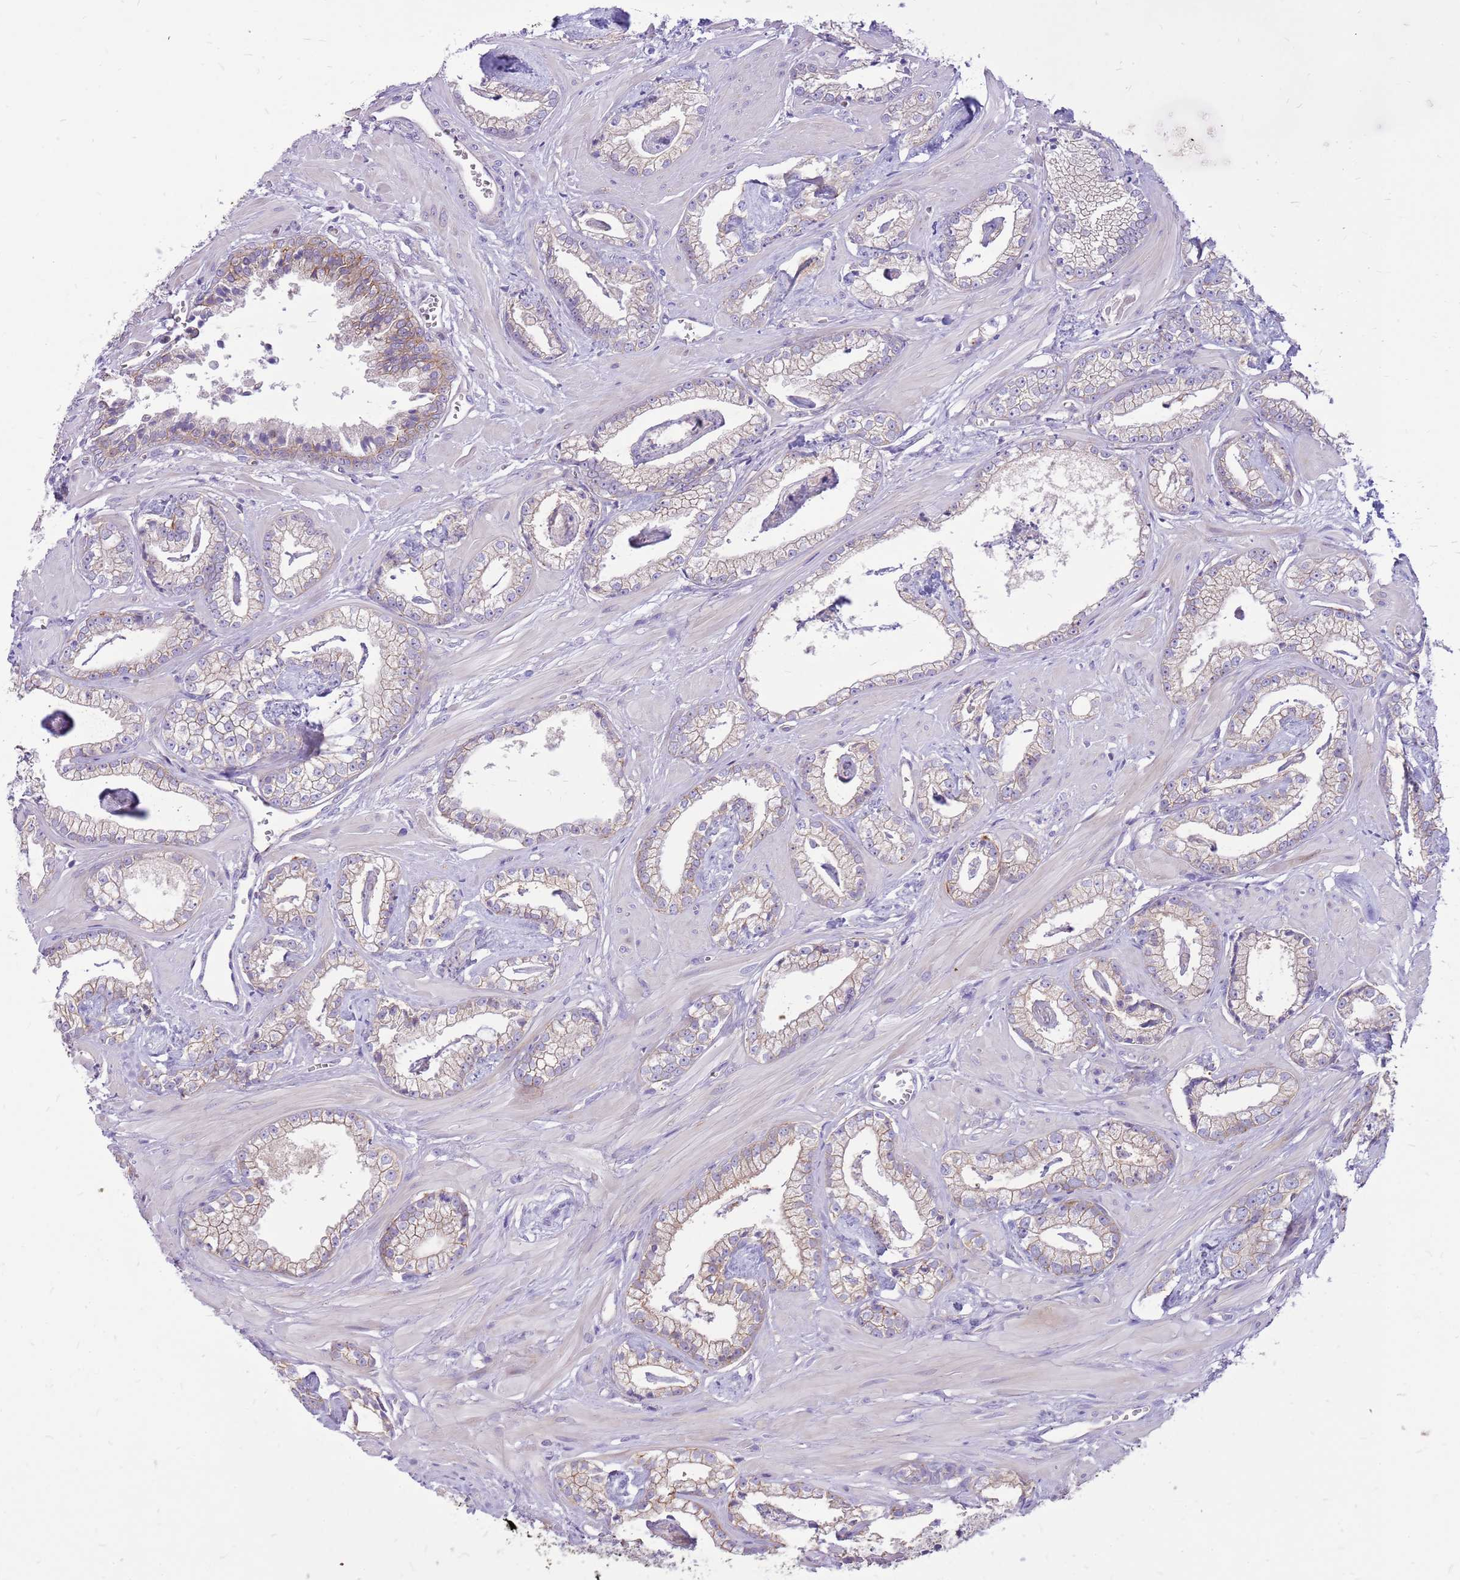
{"staining": {"intensity": "weak", "quantity": "25%-75%", "location": "cytoplasmic/membranous"}, "tissue": "prostate cancer", "cell_type": "Tumor cells", "image_type": "cancer", "snomed": [{"axis": "morphology", "description": "Adenocarcinoma, Low grade"}, {"axis": "topography", "description": "Prostate"}], "caption": "Adenocarcinoma (low-grade) (prostate) was stained to show a protein in brown. There is low levels of weak cytoplasmic/membranous positivity in approximately 25%-75% of tumor cells.", "gene": "WDR90", "patient": {"sex": "male", "age": 60}}